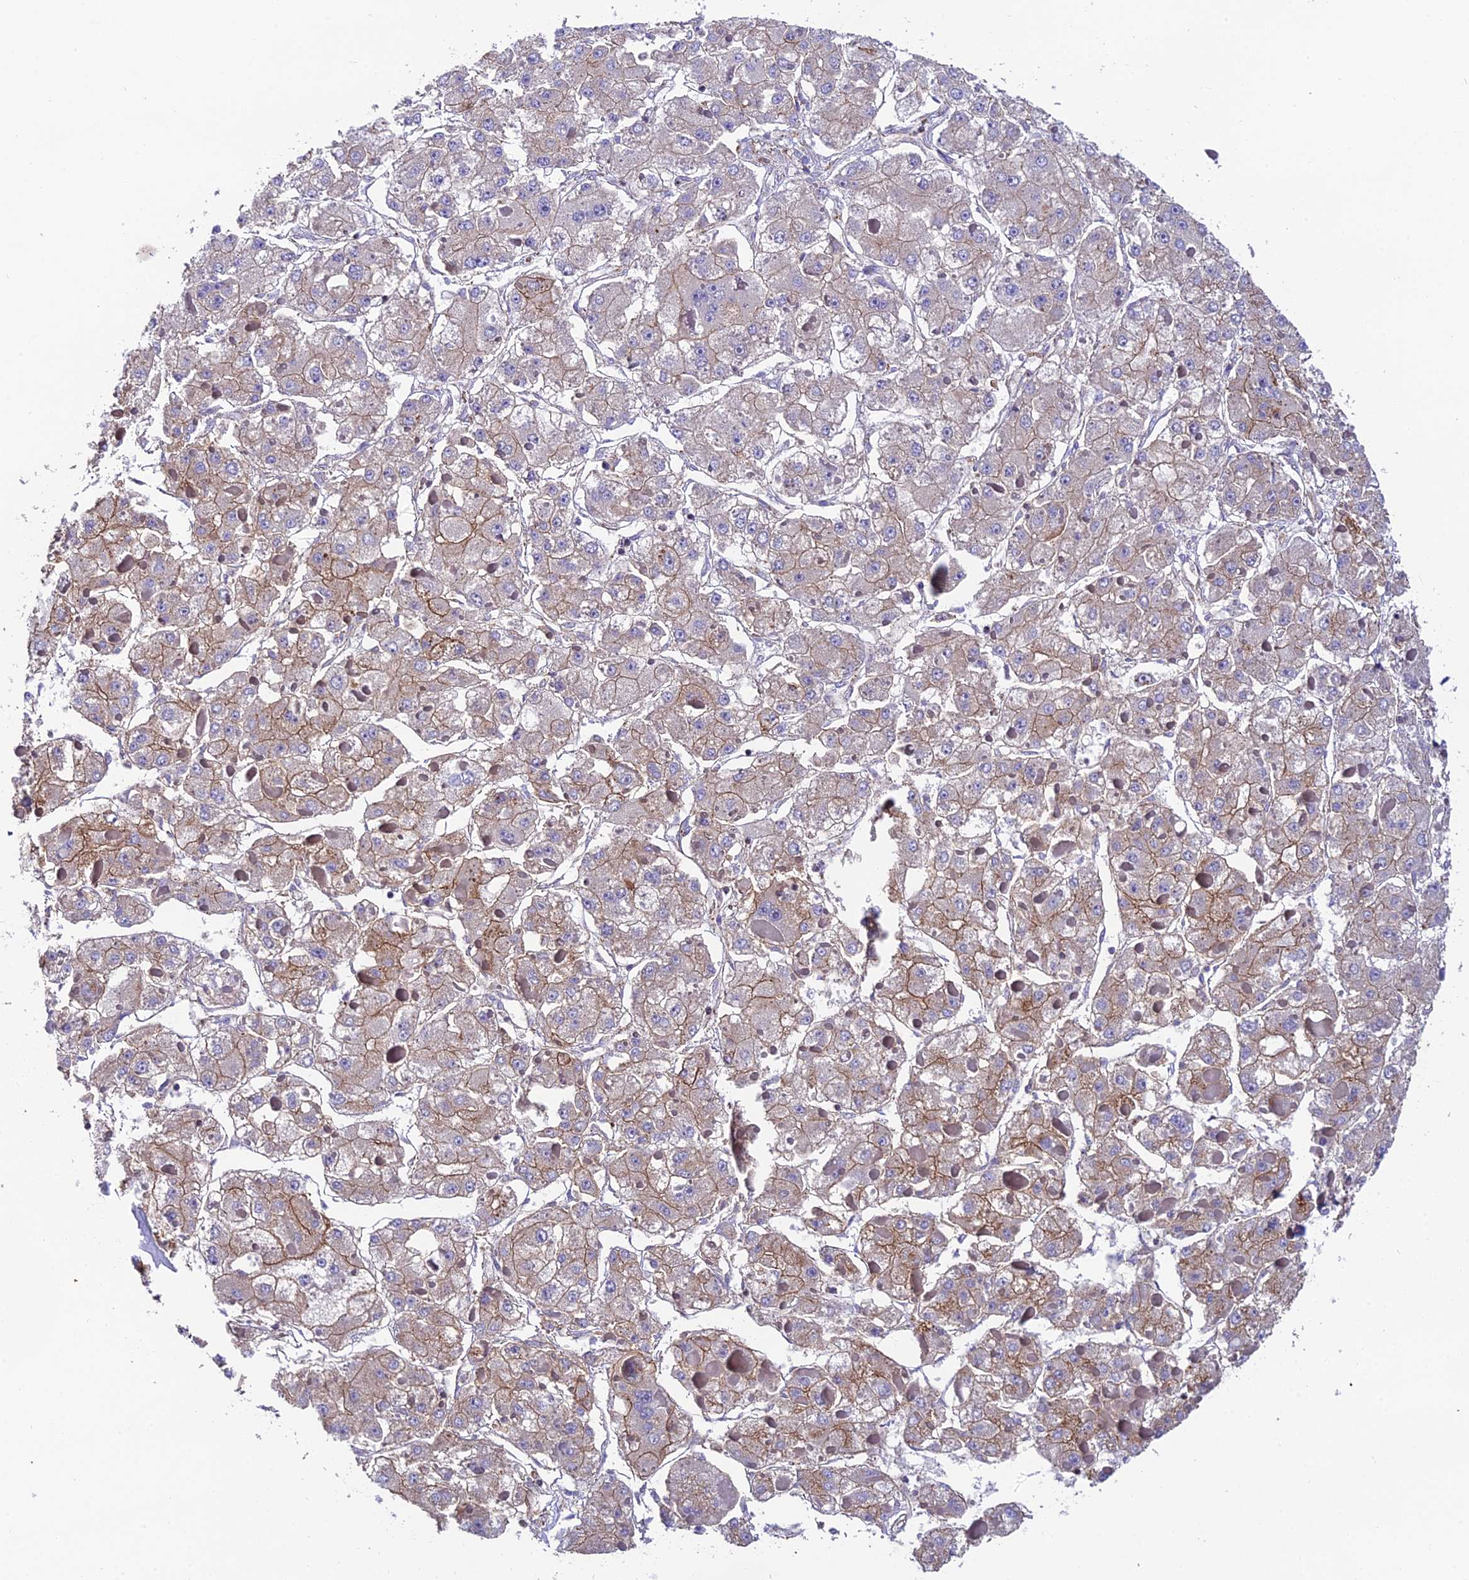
{"staining": {"intensity": "moderate", "quantity": "25%-75%", "location": "cytoplasmic/membranous"}, "tissue": "liver cancer", "cell_type": "Tumor cells", "image_type": "cancer", "snomed": [{"axis": "morphology", "description": "Carcinoma, Hepatocellular, NOS"}, {"axis": "topography", "description": "Liver"}], "caption": "Immunohistochemistry (IHC) staining of hepatocellular carcinoma (liver), which reveals medium levels of moderate cytoplasmic/membranous staining in approximately 25%-75% of tumor cells indicating moderate cytoplasmic/membranous protein positivity. The staining was performed using DAB (3,3'-diaminobenzidine) (brown) for protein detection and nuclei were counterstained in hematoxylin (blue).", "gene": "QRFP", "patient": {"sex": "female", "age": 73}}